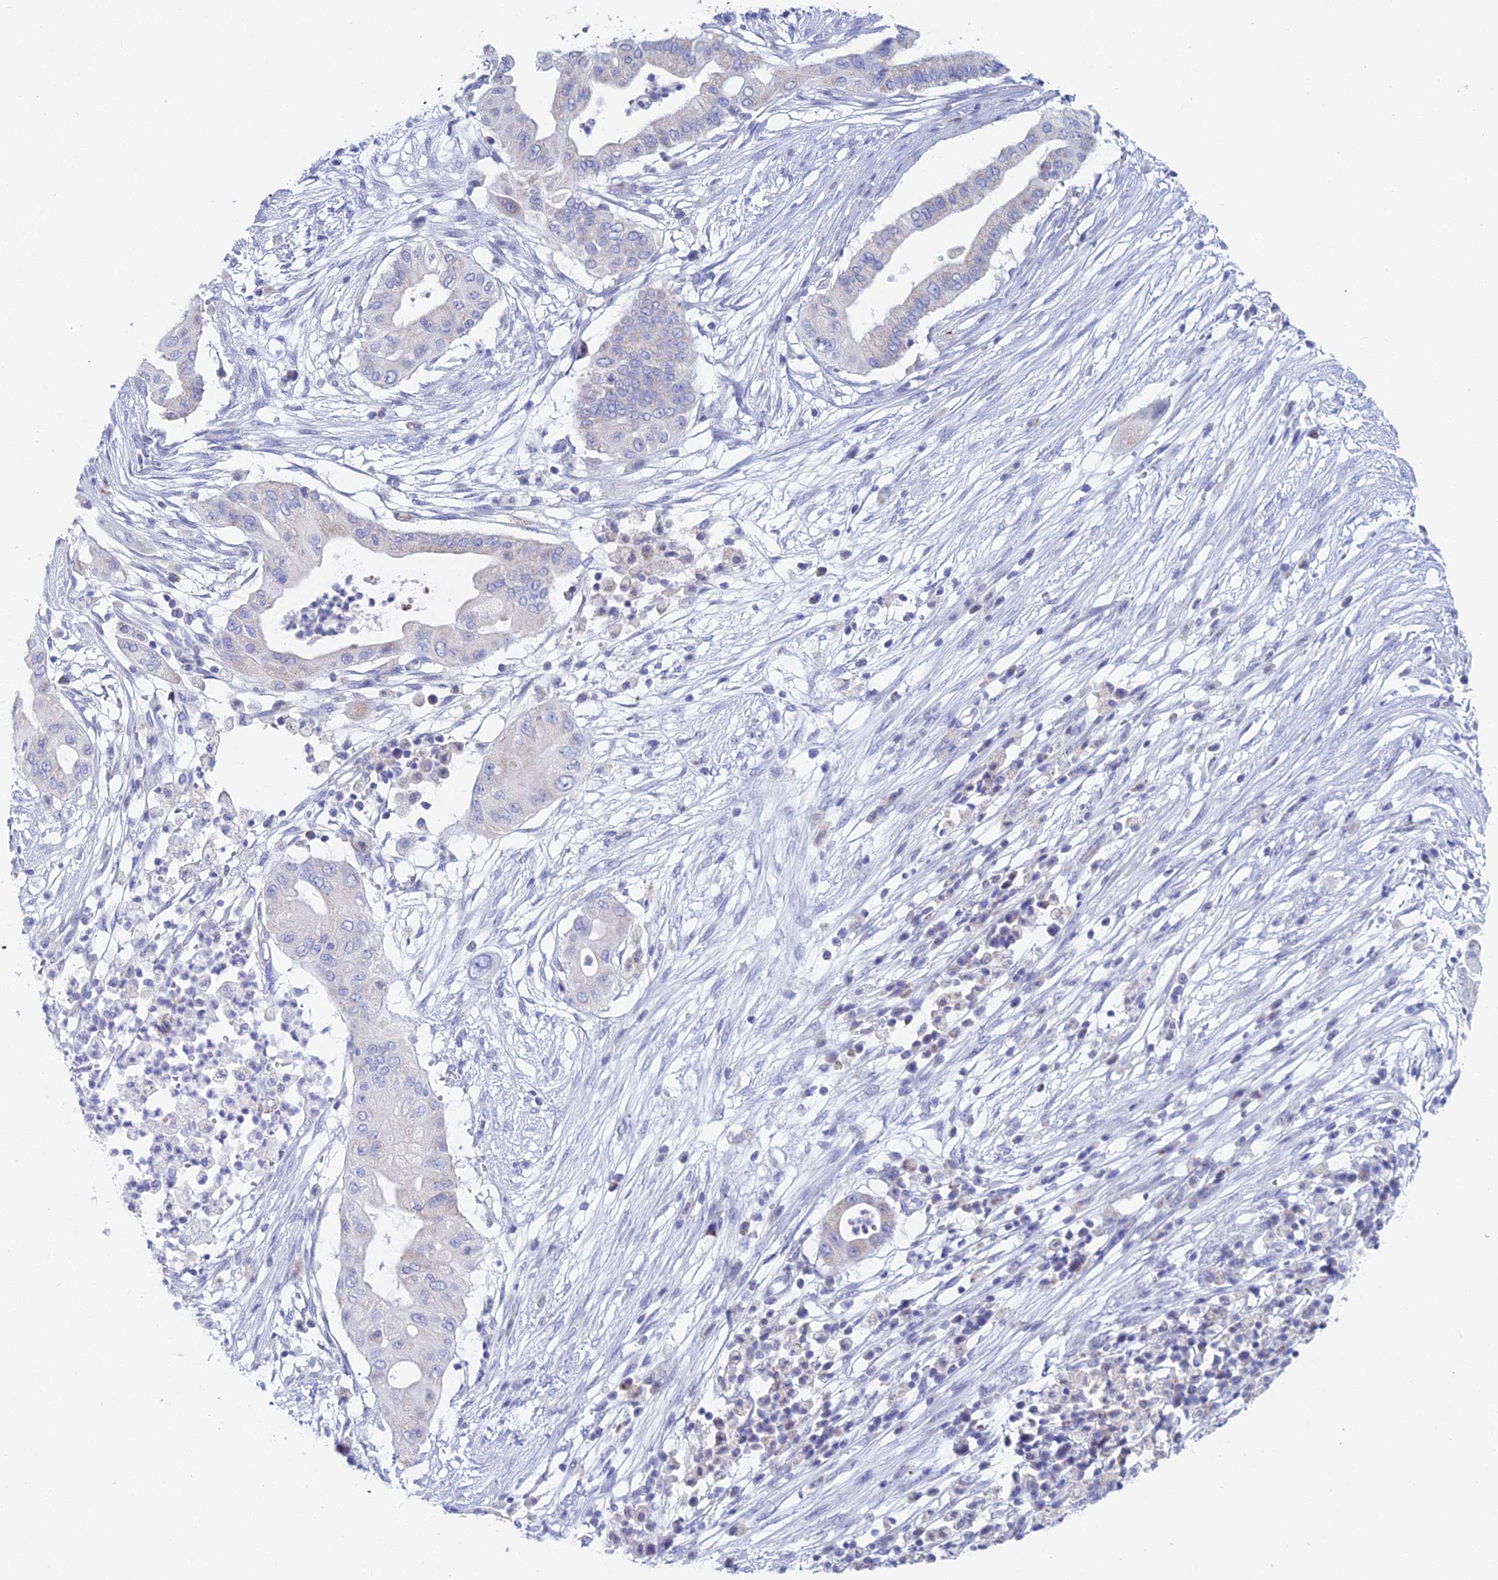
{"staining": {"intensity": "negative", "quantity": "none", "location": "none"}, "tissue": "pancreatic cancer", "cell_type": "Tumor cells", "image_type": "cancer", "snomed": [{"axis": "morphology", "description": "Adenocarcinoma, NOS"}, {"axis": "topography", "description": "Pancreas"}], "caption": "DAB (3,3'-diaminobenzidine) immunohistochemical staining of human pancreatic cancer (adenocarcinoma) displays no significant positivity in tumor cells.", "gene": "ACSM1", "patient": {"sex": "male", "age": 68}}